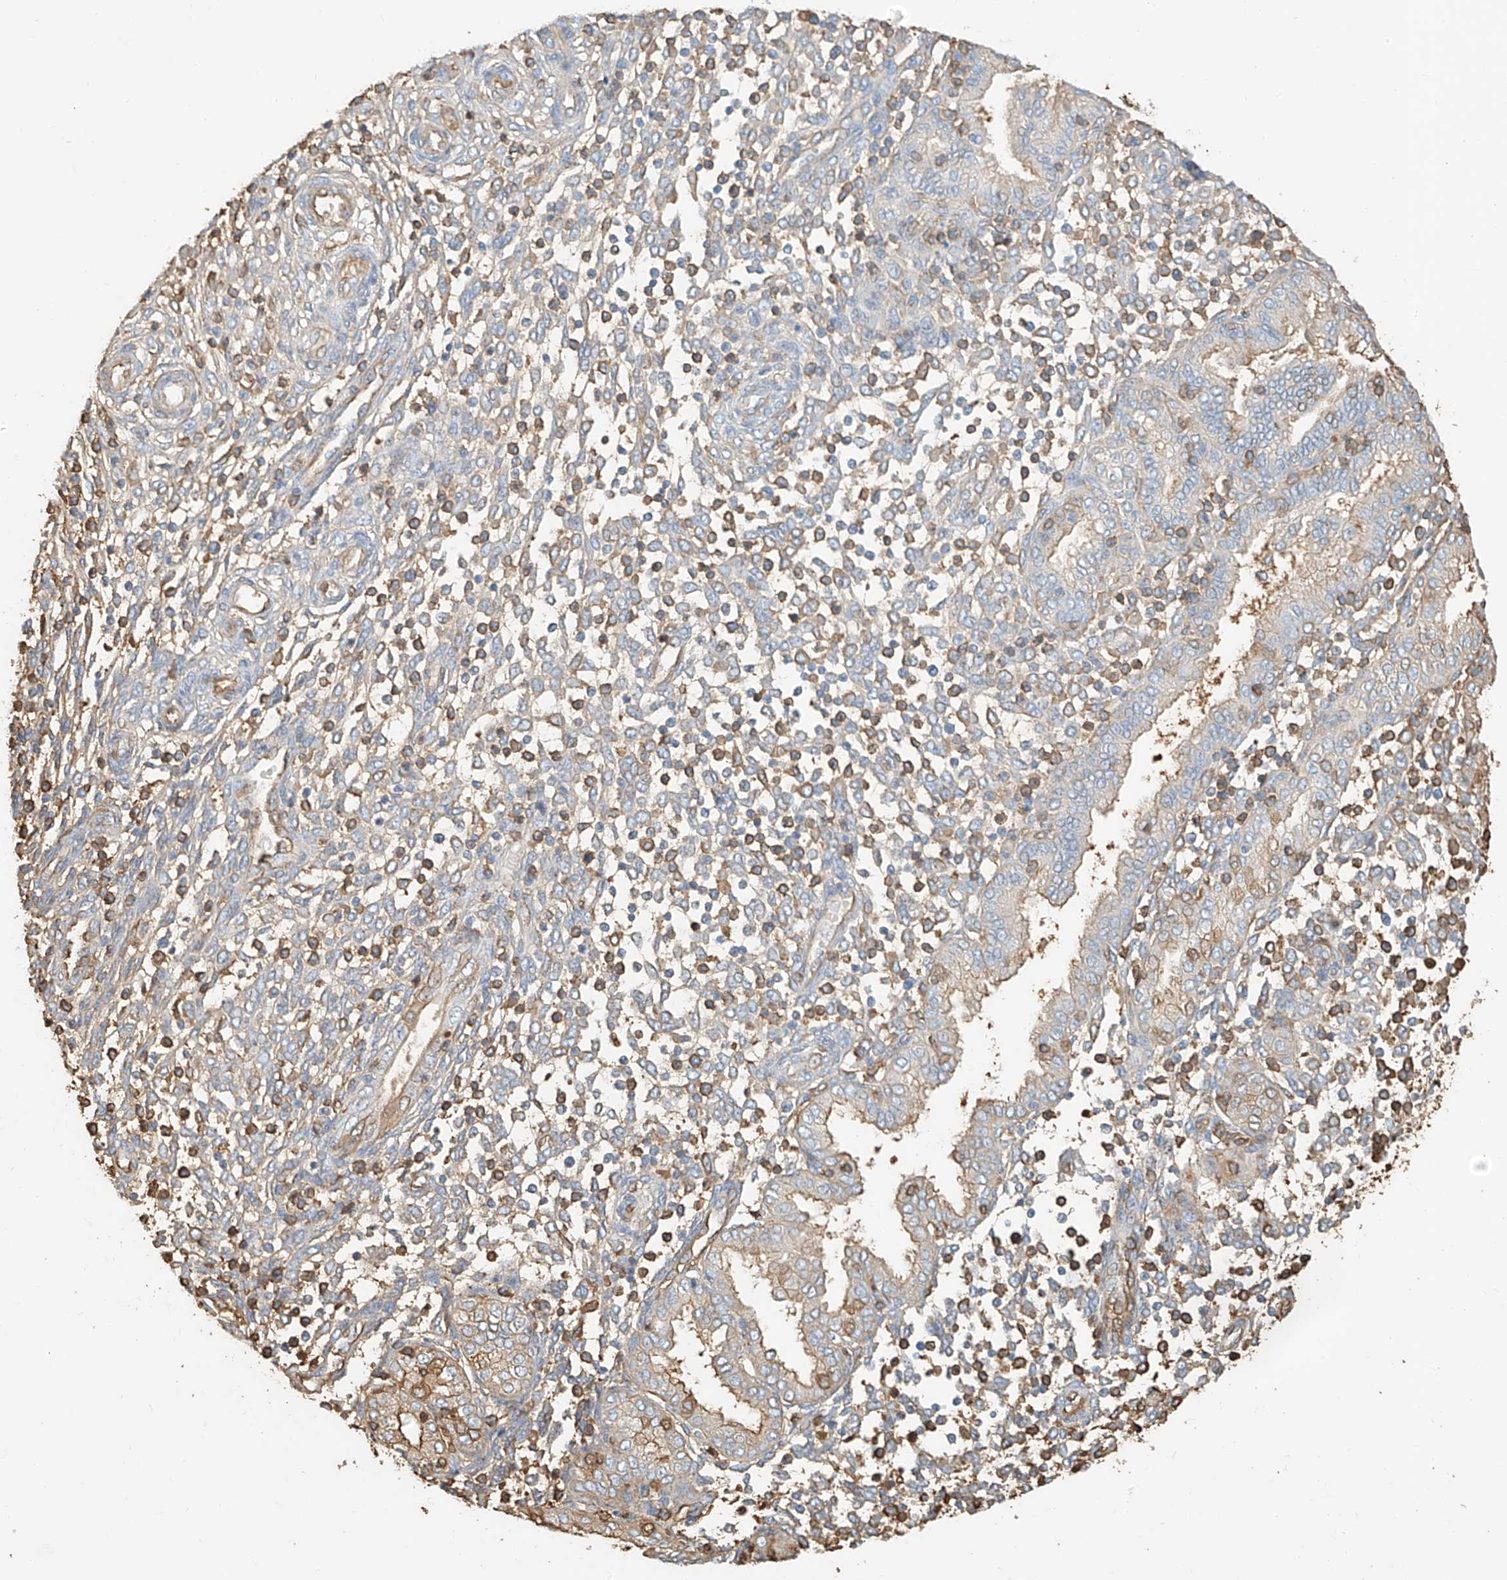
{"staining": {"intensity": "moderate", "quantity": "<25%", "location": "cytoplasmic/membranous"}, "tissue": "endometrium", "cell_type": "Cells in endometrial stroma", "image_type": "normal", "snomed": [{"axis": "morphology", "description": "Normal tissue, NOS"}, {"axis": "topography", "description": "Endometrium"}], "caption": "Immunohistochemical staining of unremarkable endometrium shows <25% levels of moderate cytoplasmic/membranous protein expression in about <25% of cells in endometrial stroma. The staining was performed using DAB (3,3'-diaminobenzidine) to visualize the protein expression in brown, while the nuclei were stained in blue with hematoxylin (Magnification: 20x).", "gene": "ZFP30", "patient": {"sex": "female", "age": 53}}